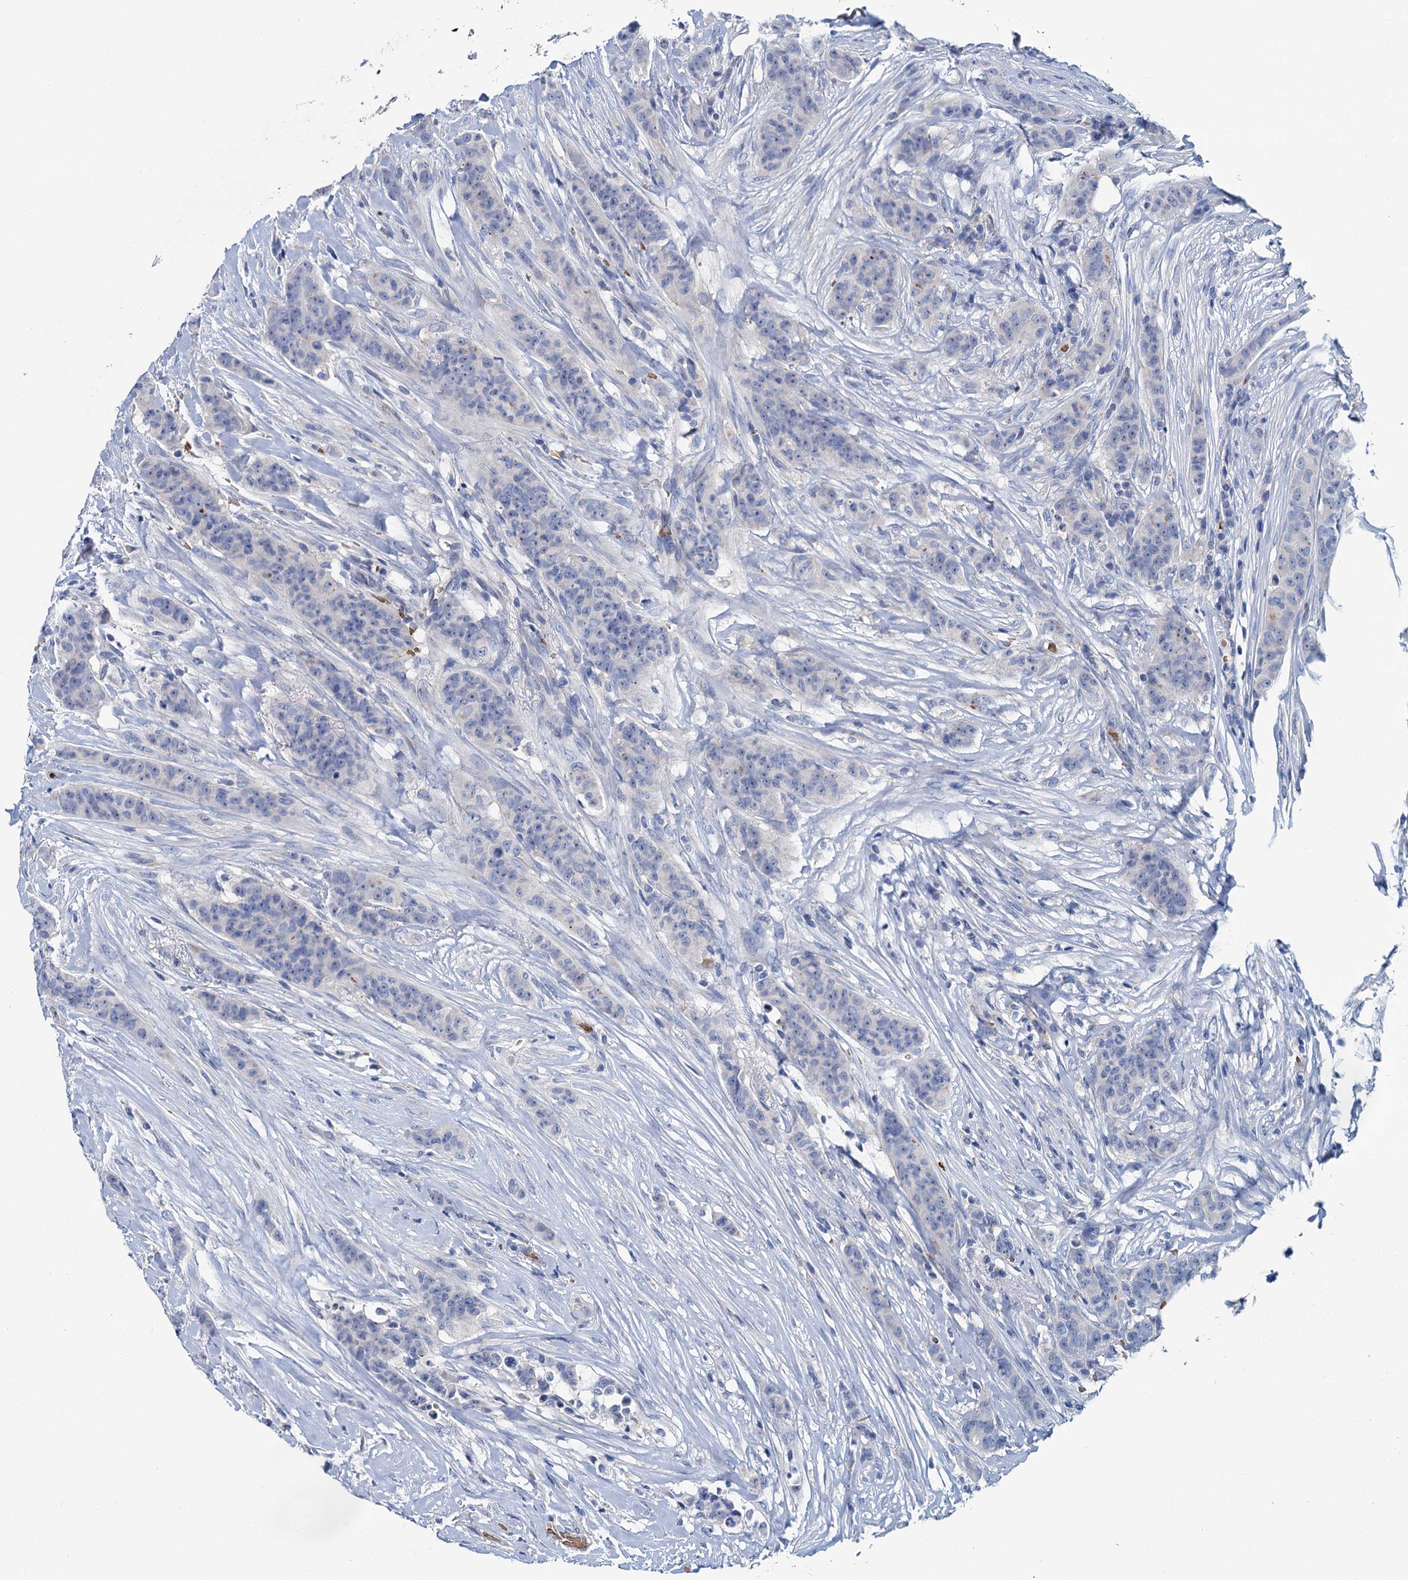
{"staining": {"intensity": "negative", "quantity": "none", "location": "none"}, "tissue": "breast cancer", "cell_type": "Tumor cells", "image_type": "cancer", "snomed": [{"axis": "morphology", "description": "Duct carcinoma"}, {"axis": "topography", "description": "Breast"}], "caption": "A high-resolution image shows immunohistochemistry (IHC) staining of breast invasive ductal carcinoma, which exhibits no significant positivity in tumor cells.", "gene": "ATG2A", "patient": {"sex": "female", "age": 40}}